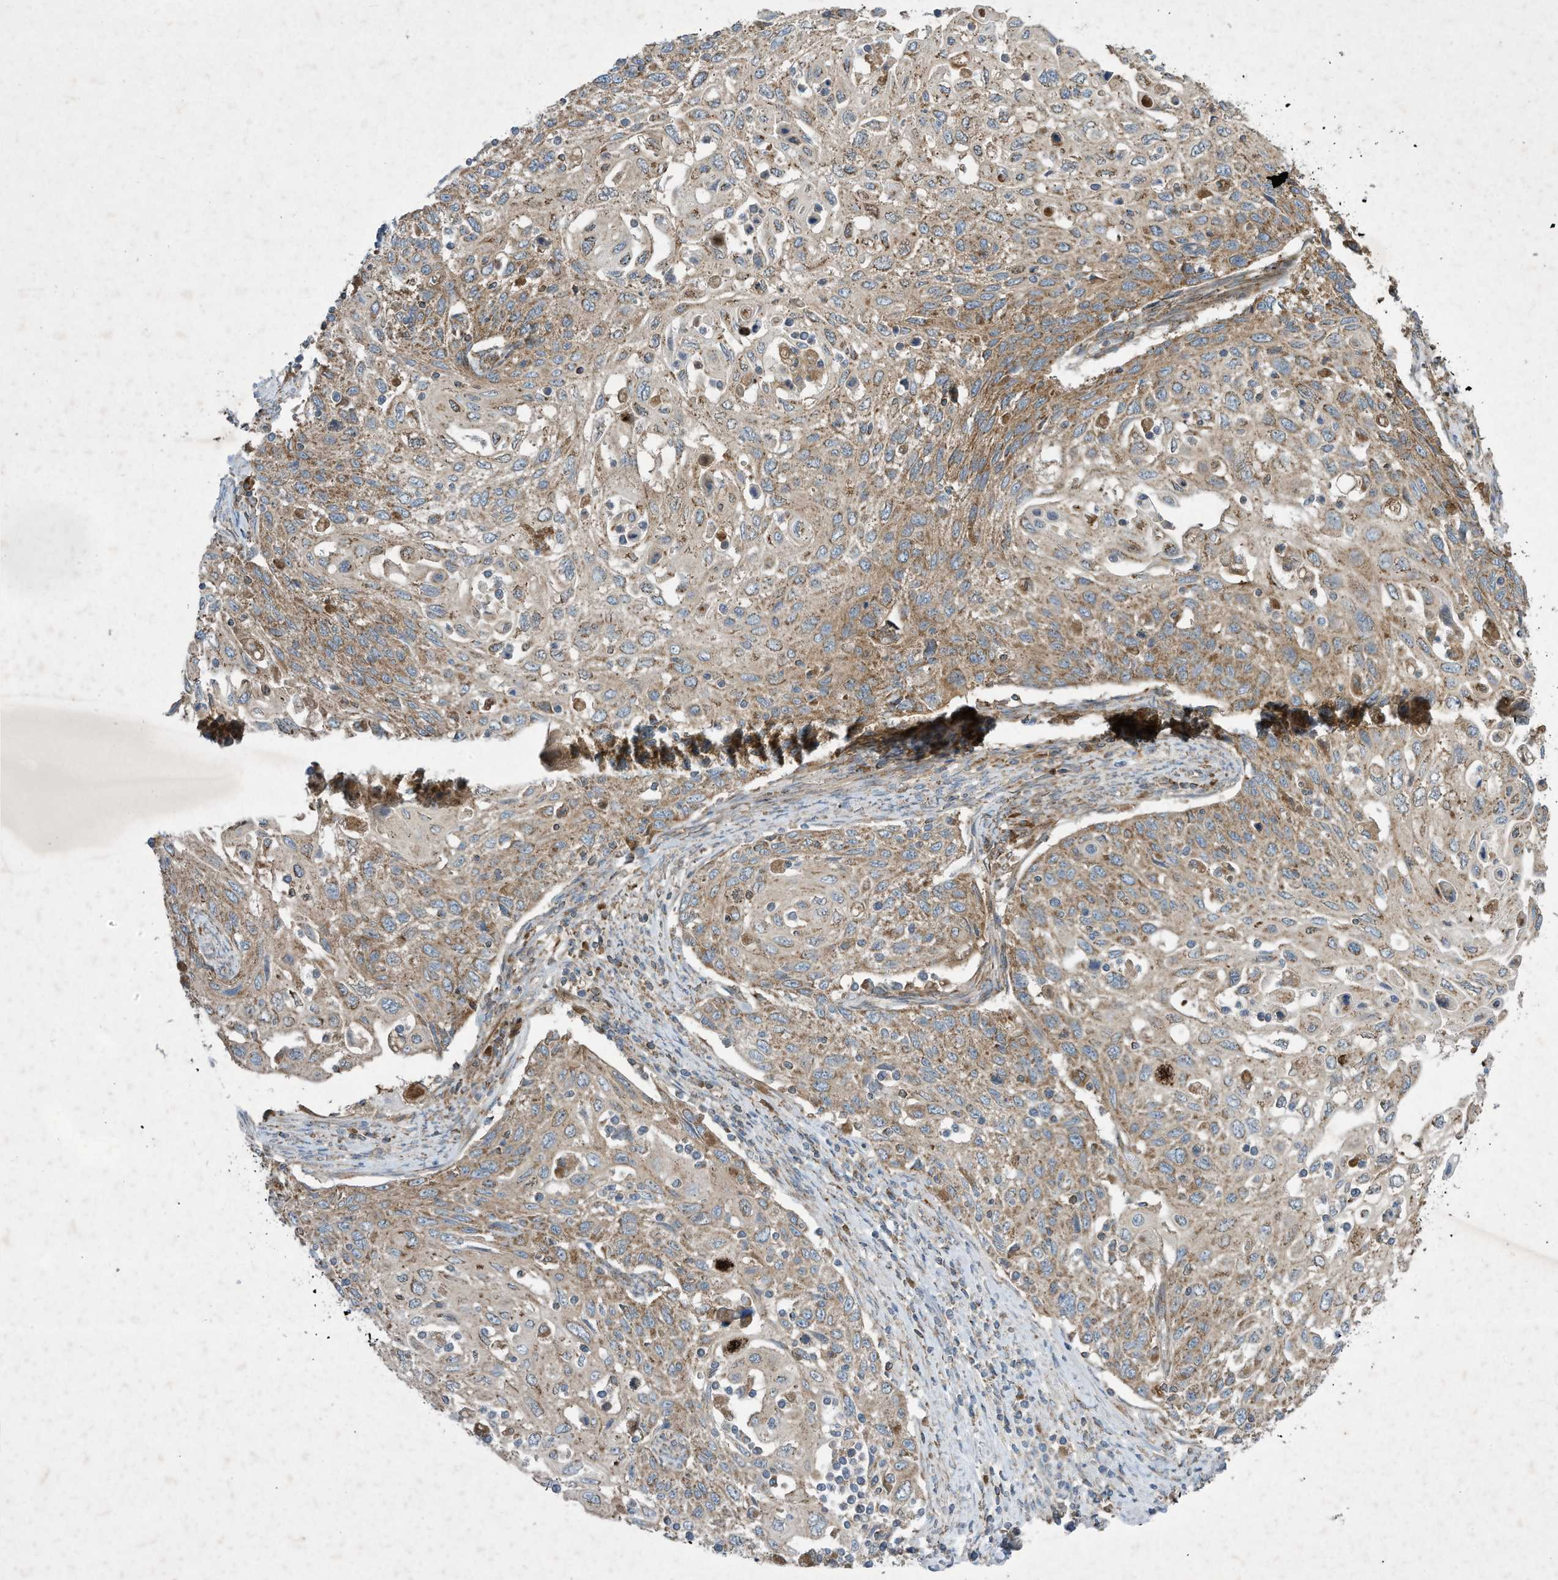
{"staining": {"intensity": "weak", "quantity": ">75%", "location": "cytoplasmic/membranous"}, "tissue": "cervical cancer", "cell_type": "Tumor cells", "image_type": "cancer", "snomed": [{"axis": "morphology", "description": "Squamous cell carcinoma, NOS"}, {"axis": "topography", "description": "Cervix"}], "caption": "Squamous cell carcinoma (cervical) was stained to show a protein in brown. There is low levels of weak cytoplasmic/membranous expression in about >75% of tumor cells.", "gene": "SYNJ2", "patient": {"sex": "female", "age": 70}}